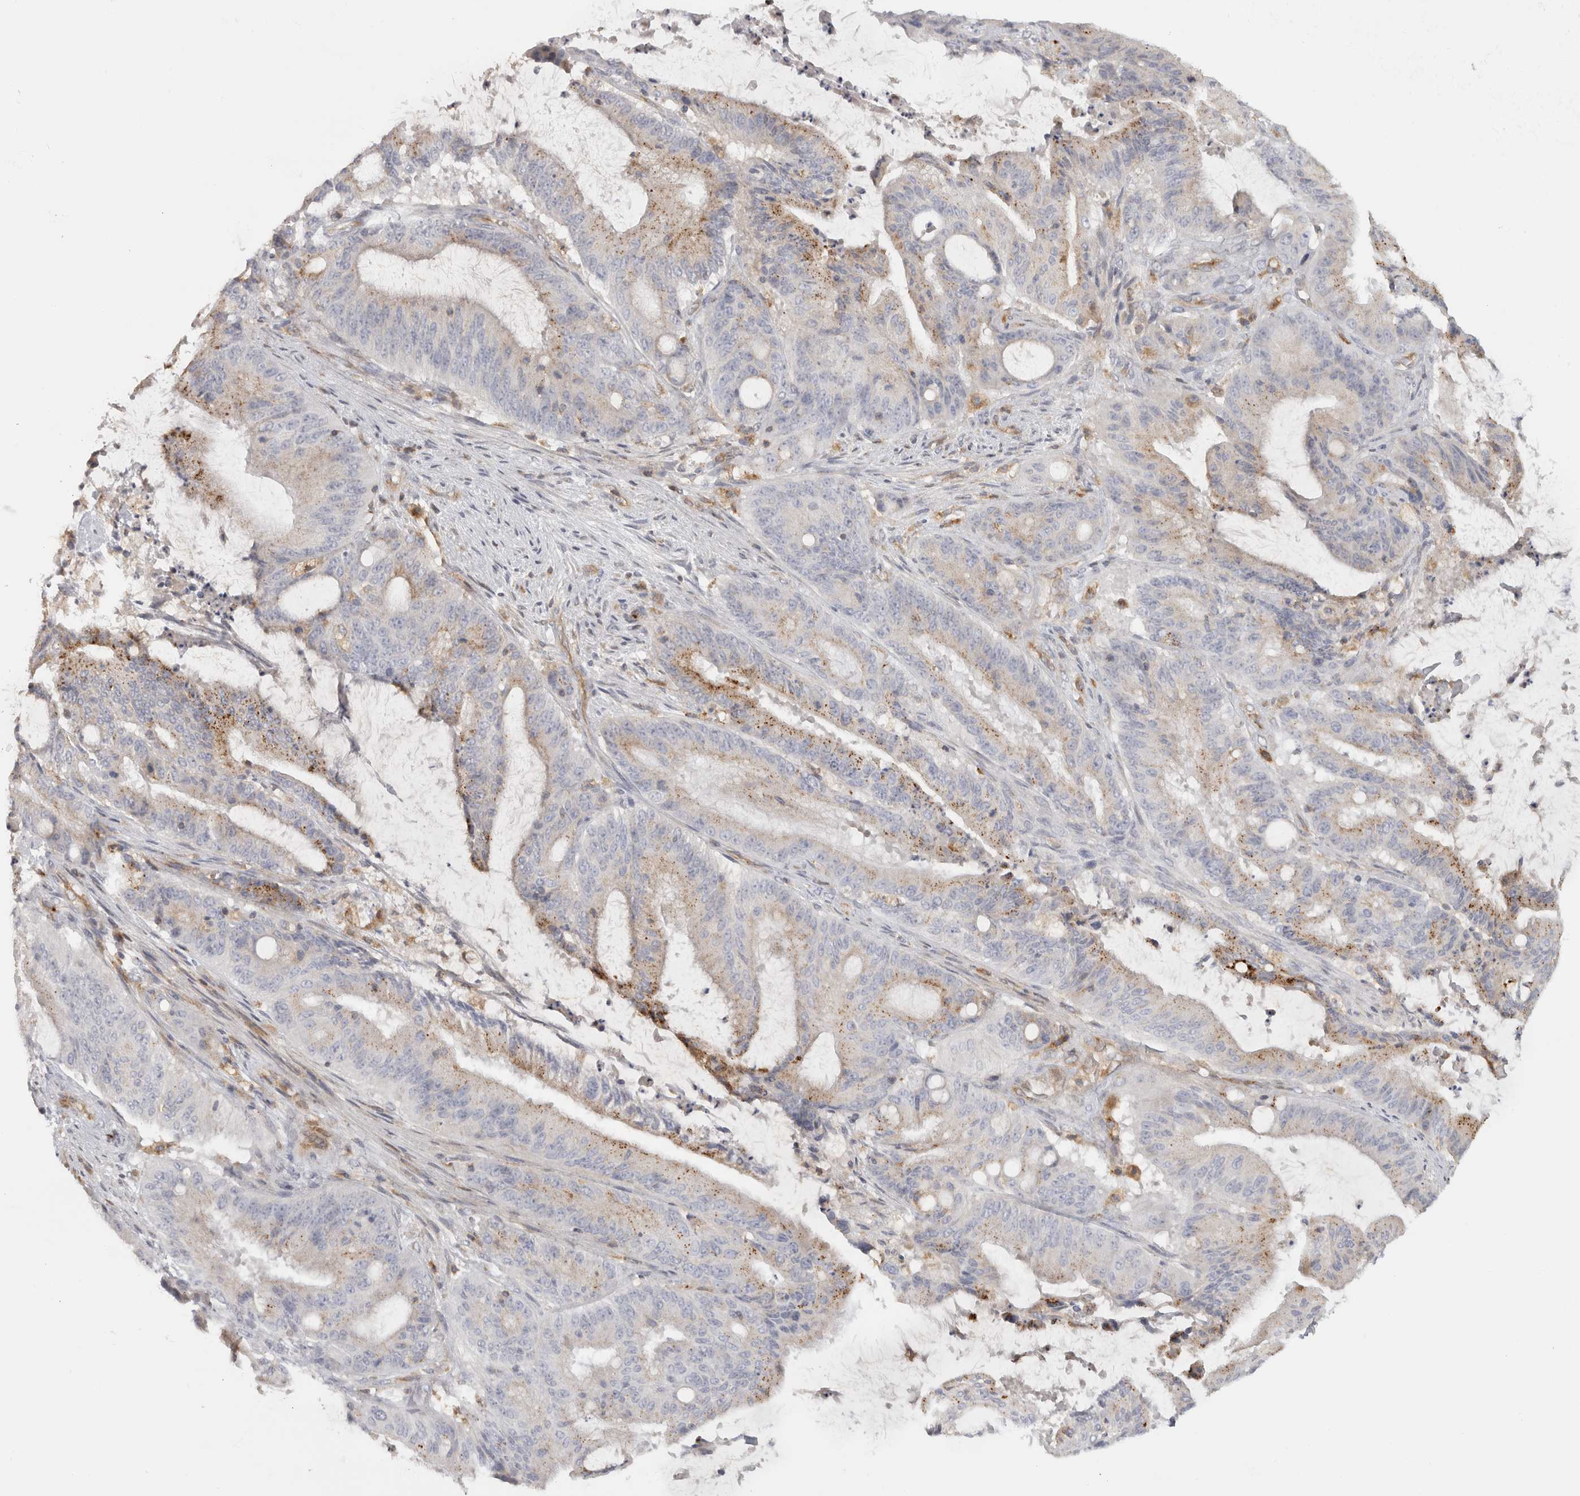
{"staining": {"intensity": "moderate", "quantity": "<25%", "location": "cytoplasmic/membranous"}, "tissue": "liver cancer", "cell_type": "Tumor cells", "image_type": "cancer", "snomed": [{"axis": "morphology", "description": "Normal tissue, NOS"}, {"axis": "morphology", "description": "Cholangiocarcinoma"}, {"axis": "topography", "description": "Liver"}, {"axis": "topography", "description": "Peripheral nerve tissue"}], "caption": "Liver cancer (cholangiocarcinoma) stained with immunohistochemistry (IHC) demonstrates moderate cytoplasmic/membranous expression in about <25% of tumor cells. (IHC, brightfield microscopy, high magnification).", "gene": "HLA-E", "patient": {"sex": "female", "age": 73}}